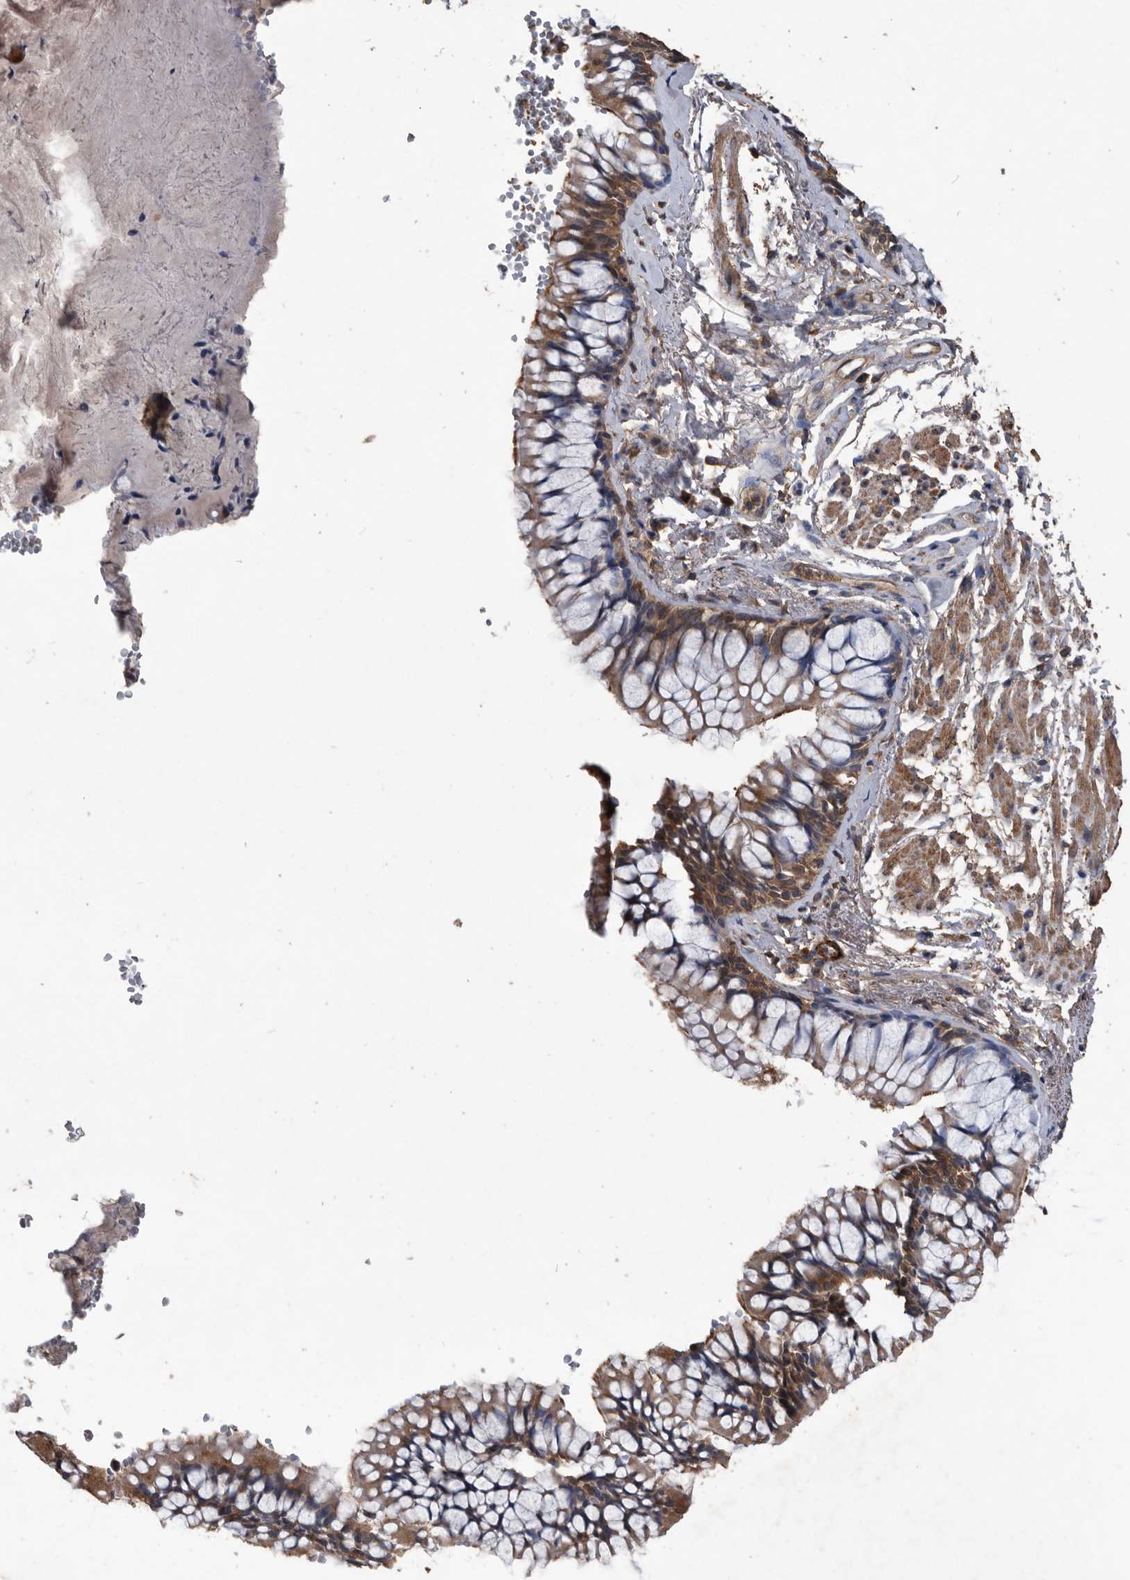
{"staining": {"intensity": "moderate", "quantity": ">75%", "location": "cytoplasmic/membranous"}, "tissue": "bronchus", "cell_type": "Respiratory epithelial cells", "image_type": "normal", "snomed": [{"axis": "morphology", "description": "Normal tissue, NOS"}, {"axis": "topography", "description": "Cartilage tissue"}, {"axis": "topography", "description": "Bronchus"}], "caption": "High-magnification brightfield microscopy of benign bronchus stained with DAB (3,3'-diaminobenzidine) (brown) and counterstained with hematoxylin (blue). respiratory epithelial cells exhibit moderate cytoplasmic/membranous expression is appreciated in approximately>75% of cells.", "gene": "NRBP1", "patient": {"sex": "female", "age": 73}}